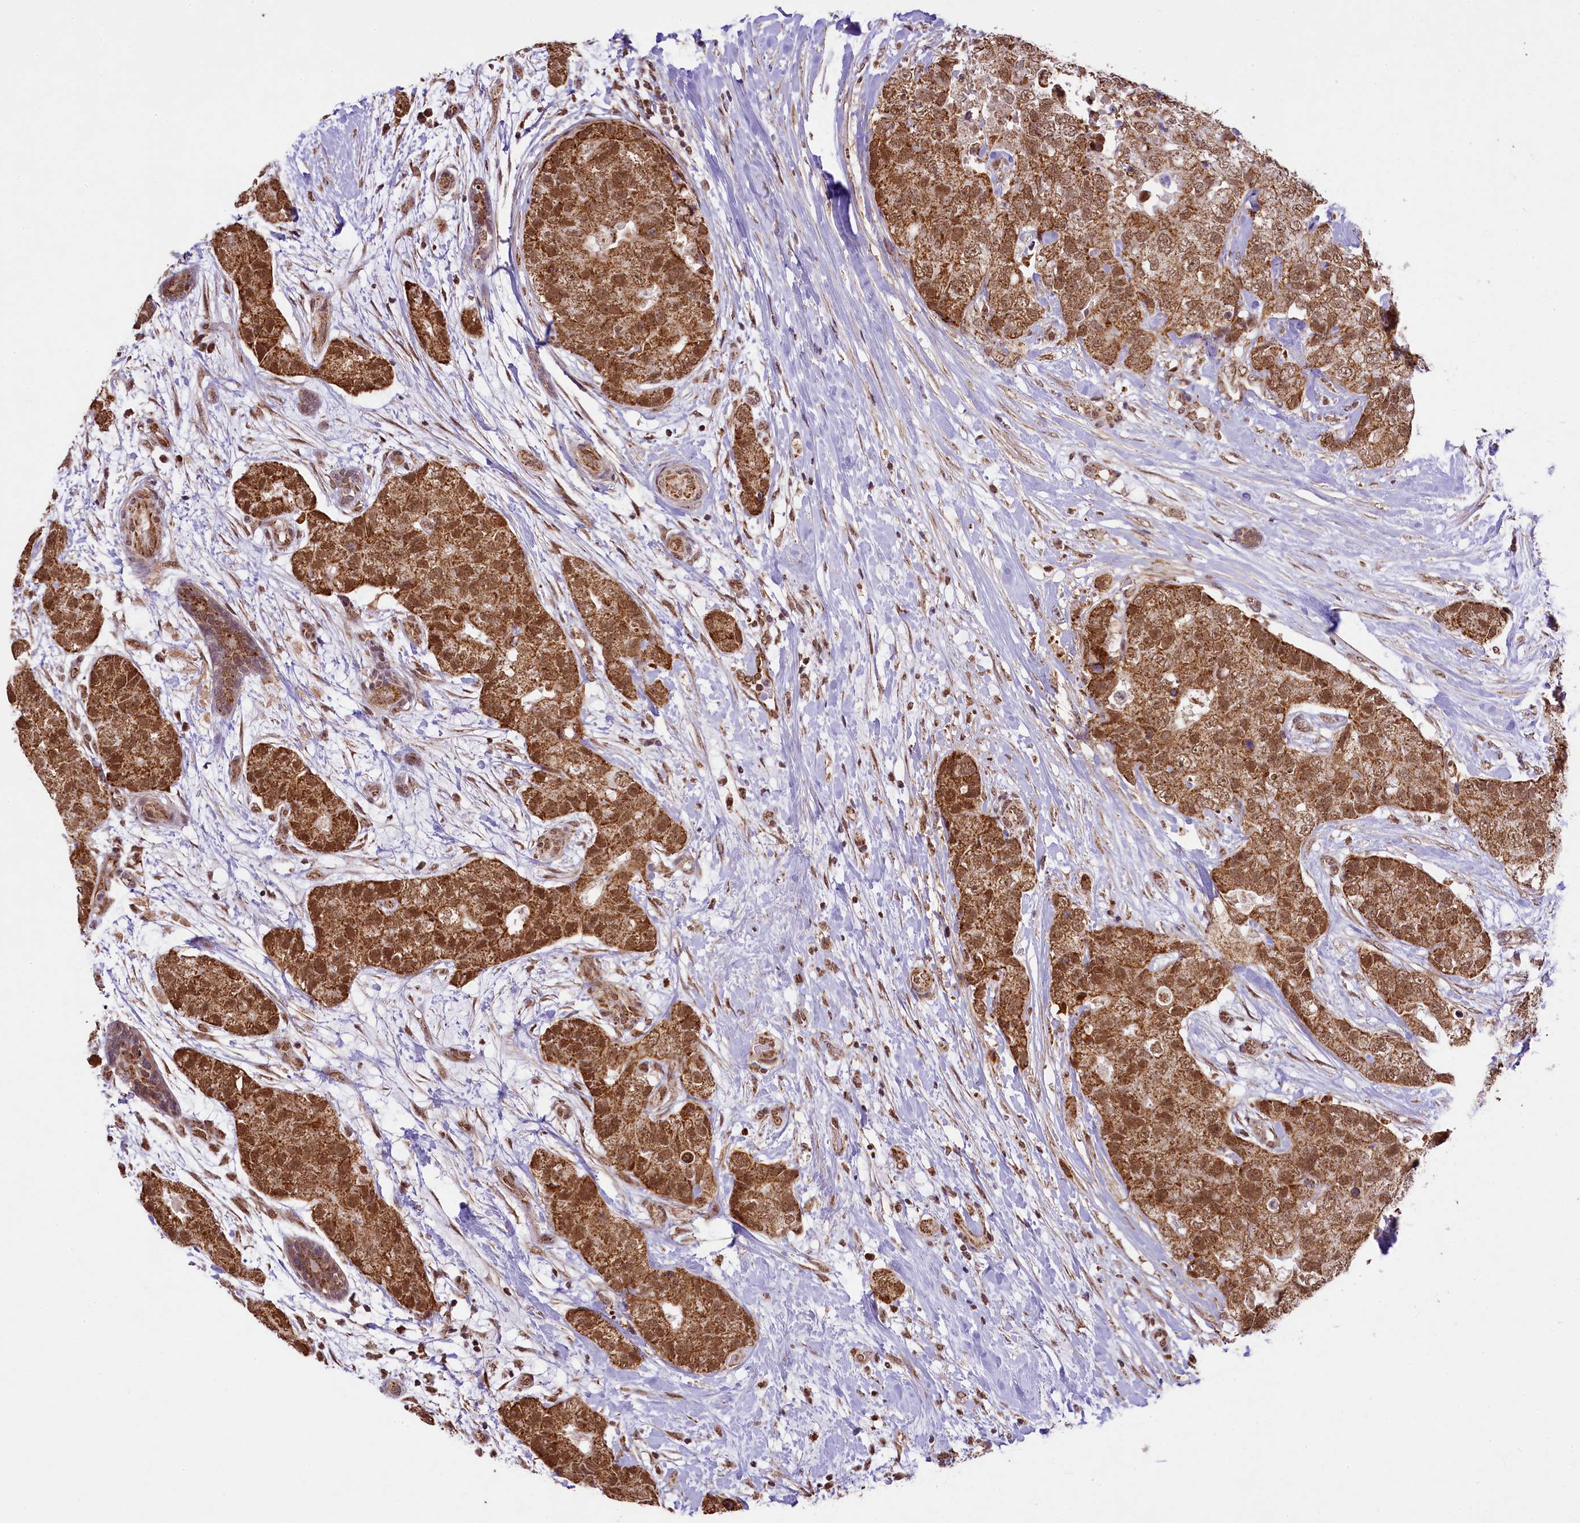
{"staining": {"intensity": "strong", "quantity": ">75%", "location": "cytoplasmic/membranous,nuclear"}, "tissue": "breast cancer", "cell_type": "Tumor cells", "image_type": "cancer", "snomed": [{"axis": "morphology", "description": "Duct carcinoma"}, {"axis": "topography", "description": "Breast"}], "caption": "Breast invasive ductal carcinoma tissue reveals strong cytoplasmic/membranous and nuclear expression in about >75% of tumor cells The staining was performed using DAB (3,3'-diaminobenzidine) to visualize the protein expression in brown, while the nuclei were stained in blue with hematoxylin (Magnification: 20x).", "gene": "PAF1", "patient": {"sex": "female", "age": 62}}